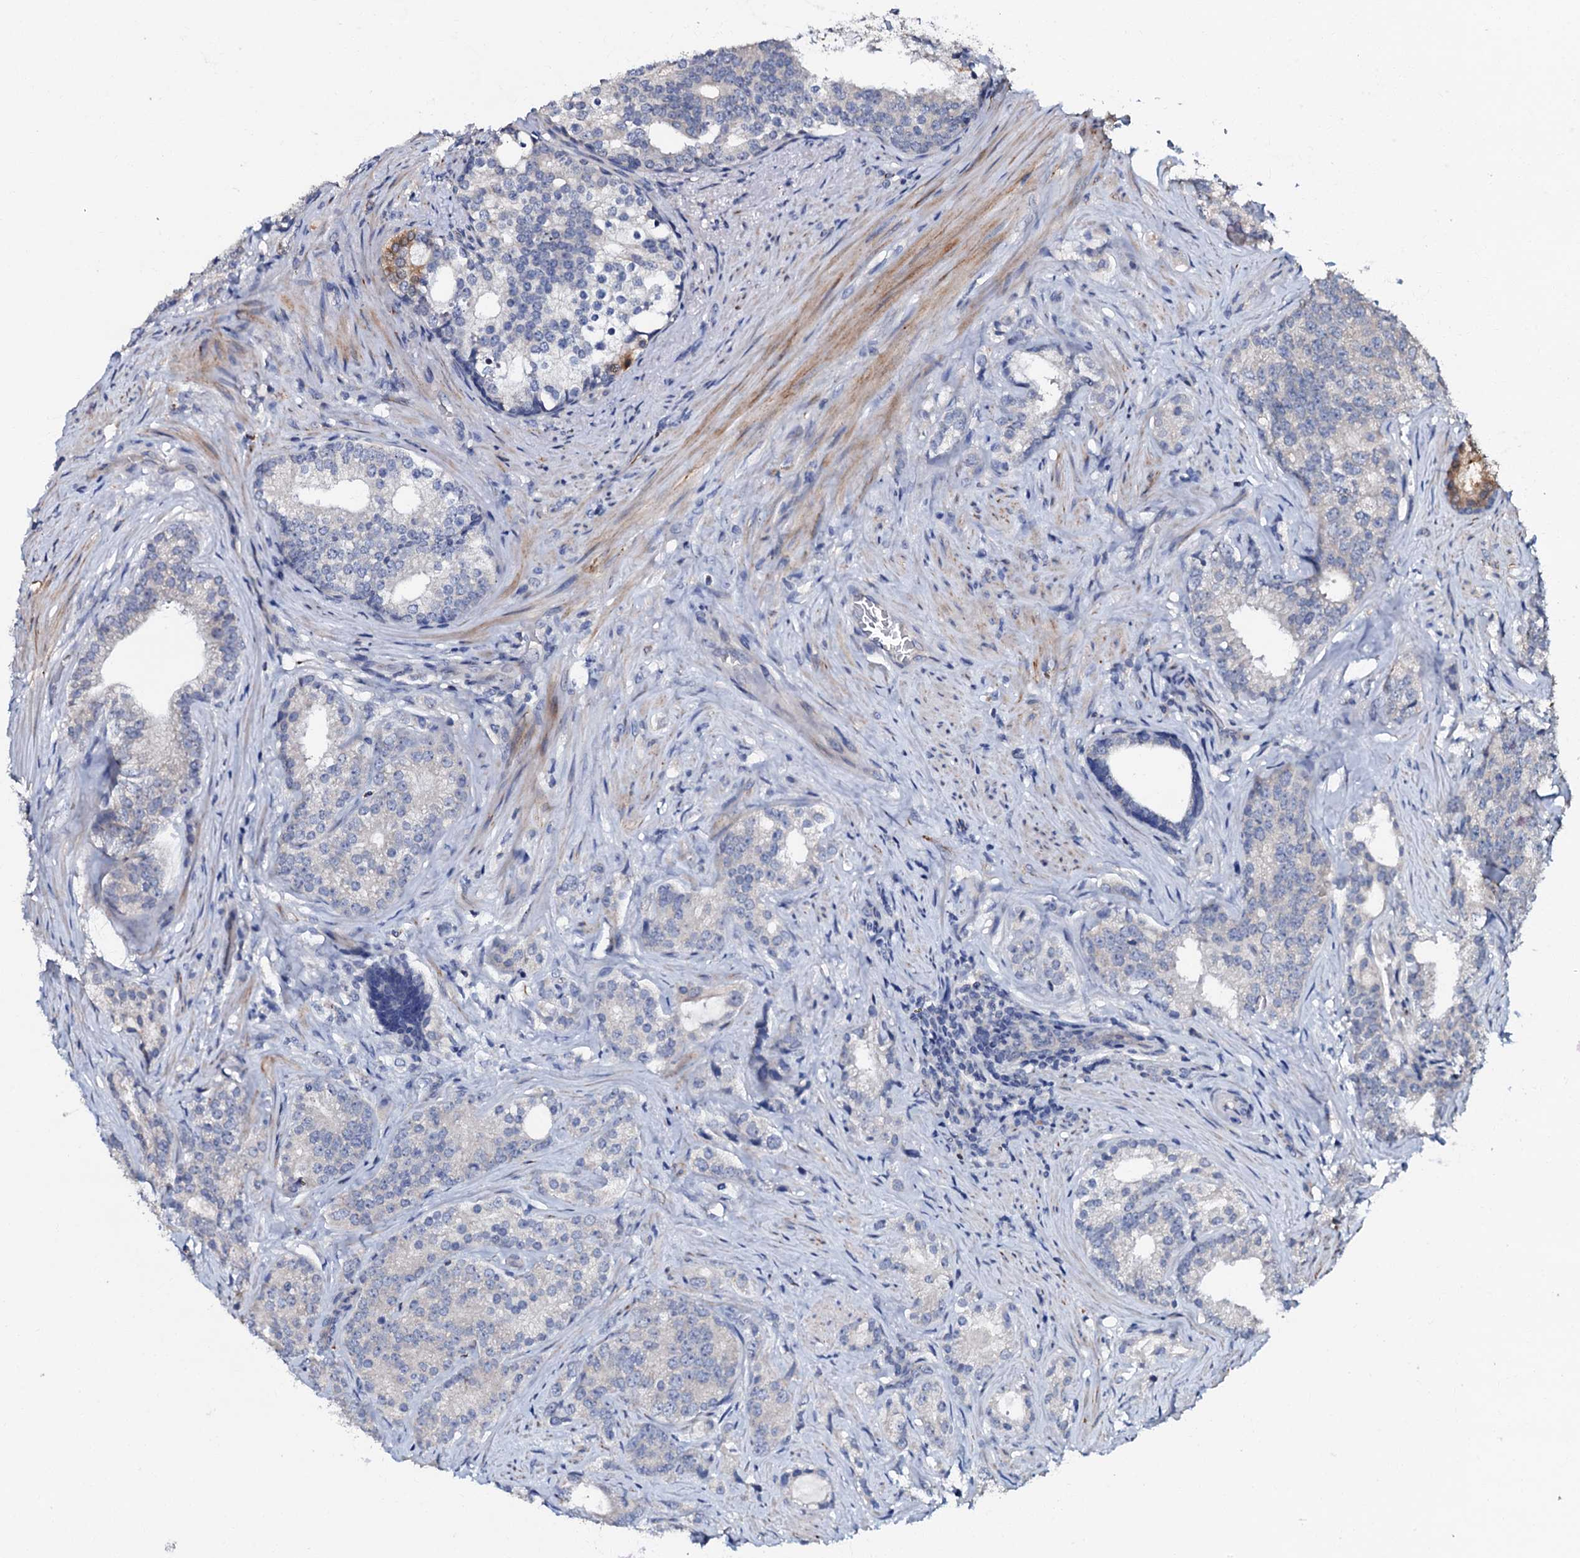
{"staining": {"intensity": "negative", "quantity": "none", "location": "none"}, "tissue": "prostate cancer", "cell_type": "Tumor cells", "image_type": "cancer", "snomed": [{"axis": "morphology", "description": "Adenocarcinoma, Low grade"}, {"axis": "topography", "description": "Prostate"}], "caption": "IHC micrograph of neoplastic tissue: human prostate cancer stained with DAB (3,3'-diaminobenzidine) shows no significant protein staining in tumor cells.", "gene": "CPNE2", "patient": {"sex": "male", "age": 71}}